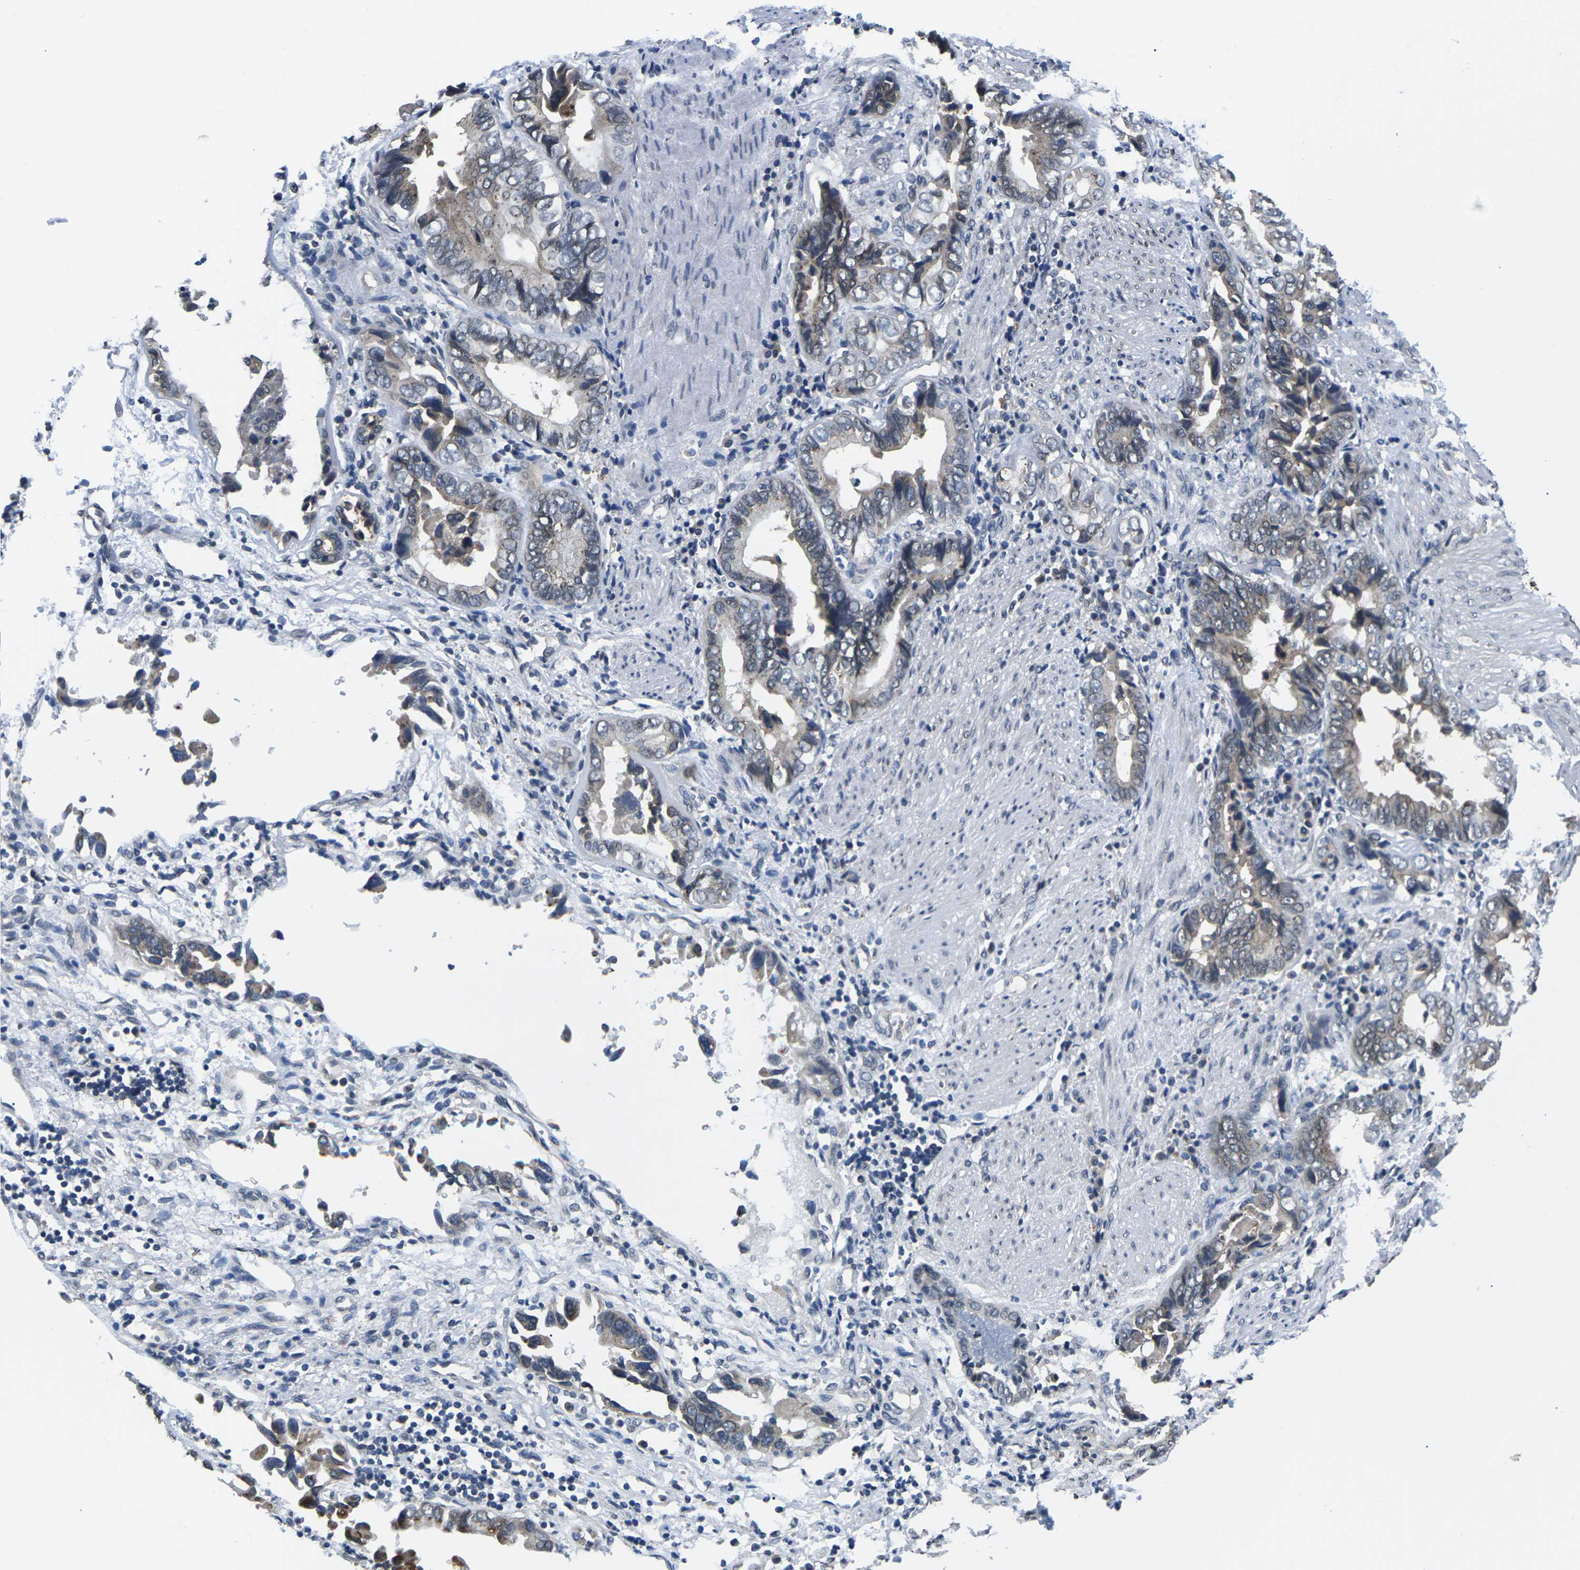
{"staining": {"intensity": "moderate", "quantity": "<25%", "location": "cytoplasmic/membranous"}, "tissue": "liver cancer", "cell_type": "Tumor cells", "image_type": "cancer", "snomed": [{"axis": "morphology", "description": "Cholangiocarcinoma"}, {"axis": "topography", "description": "Liver"}], "caption": "An immunohistochemistry (IHC) image of neoplastic tissue is shown. Protein staining in brown highlights moderate cytoplasmic/membranous positivity in liver cancer within tumor cells.", "gene": "SNX10", "patient": {"sex": "female", "age": 79}}